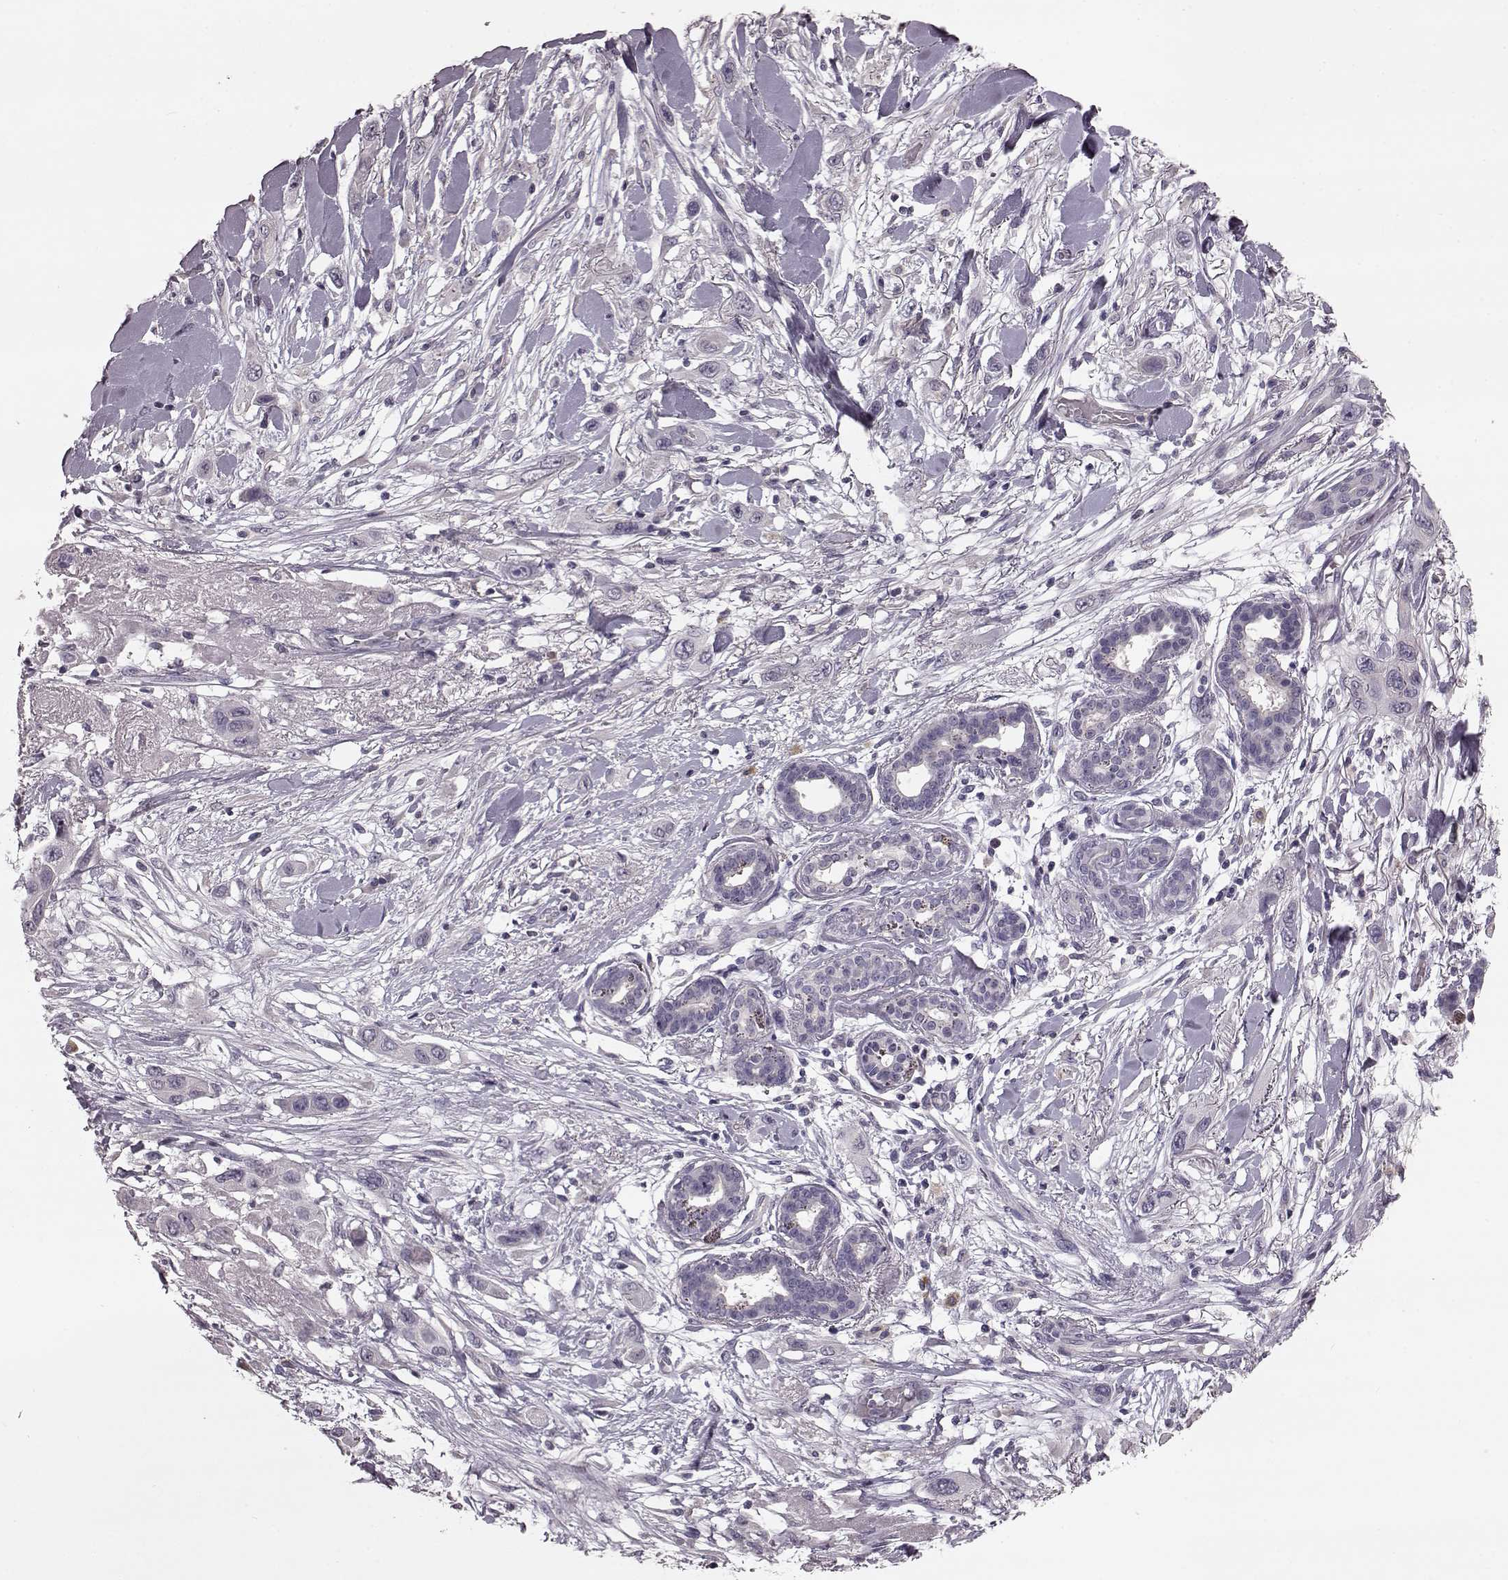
{"staining": {"intensity": "negative", "quantity": "none", "location": "none"}, "tissue": "skin cancer", "cell_type": "Tumor cells", "image_type": "cancer", "snomed": [{"axis": "morphology", "description": "Squamous cell carcinoma, NOS"}, {"axis": "topography", "description": "Skin"}], "caption": "This micrograph is of skin cancer stained with immunohistochemistry to label a protein in brown with the nuclei are counter-stained blue. There is no positivity in tumor cells.", "gene": "SLC52A3", "patient": {"sex": "male", "age": 79}}